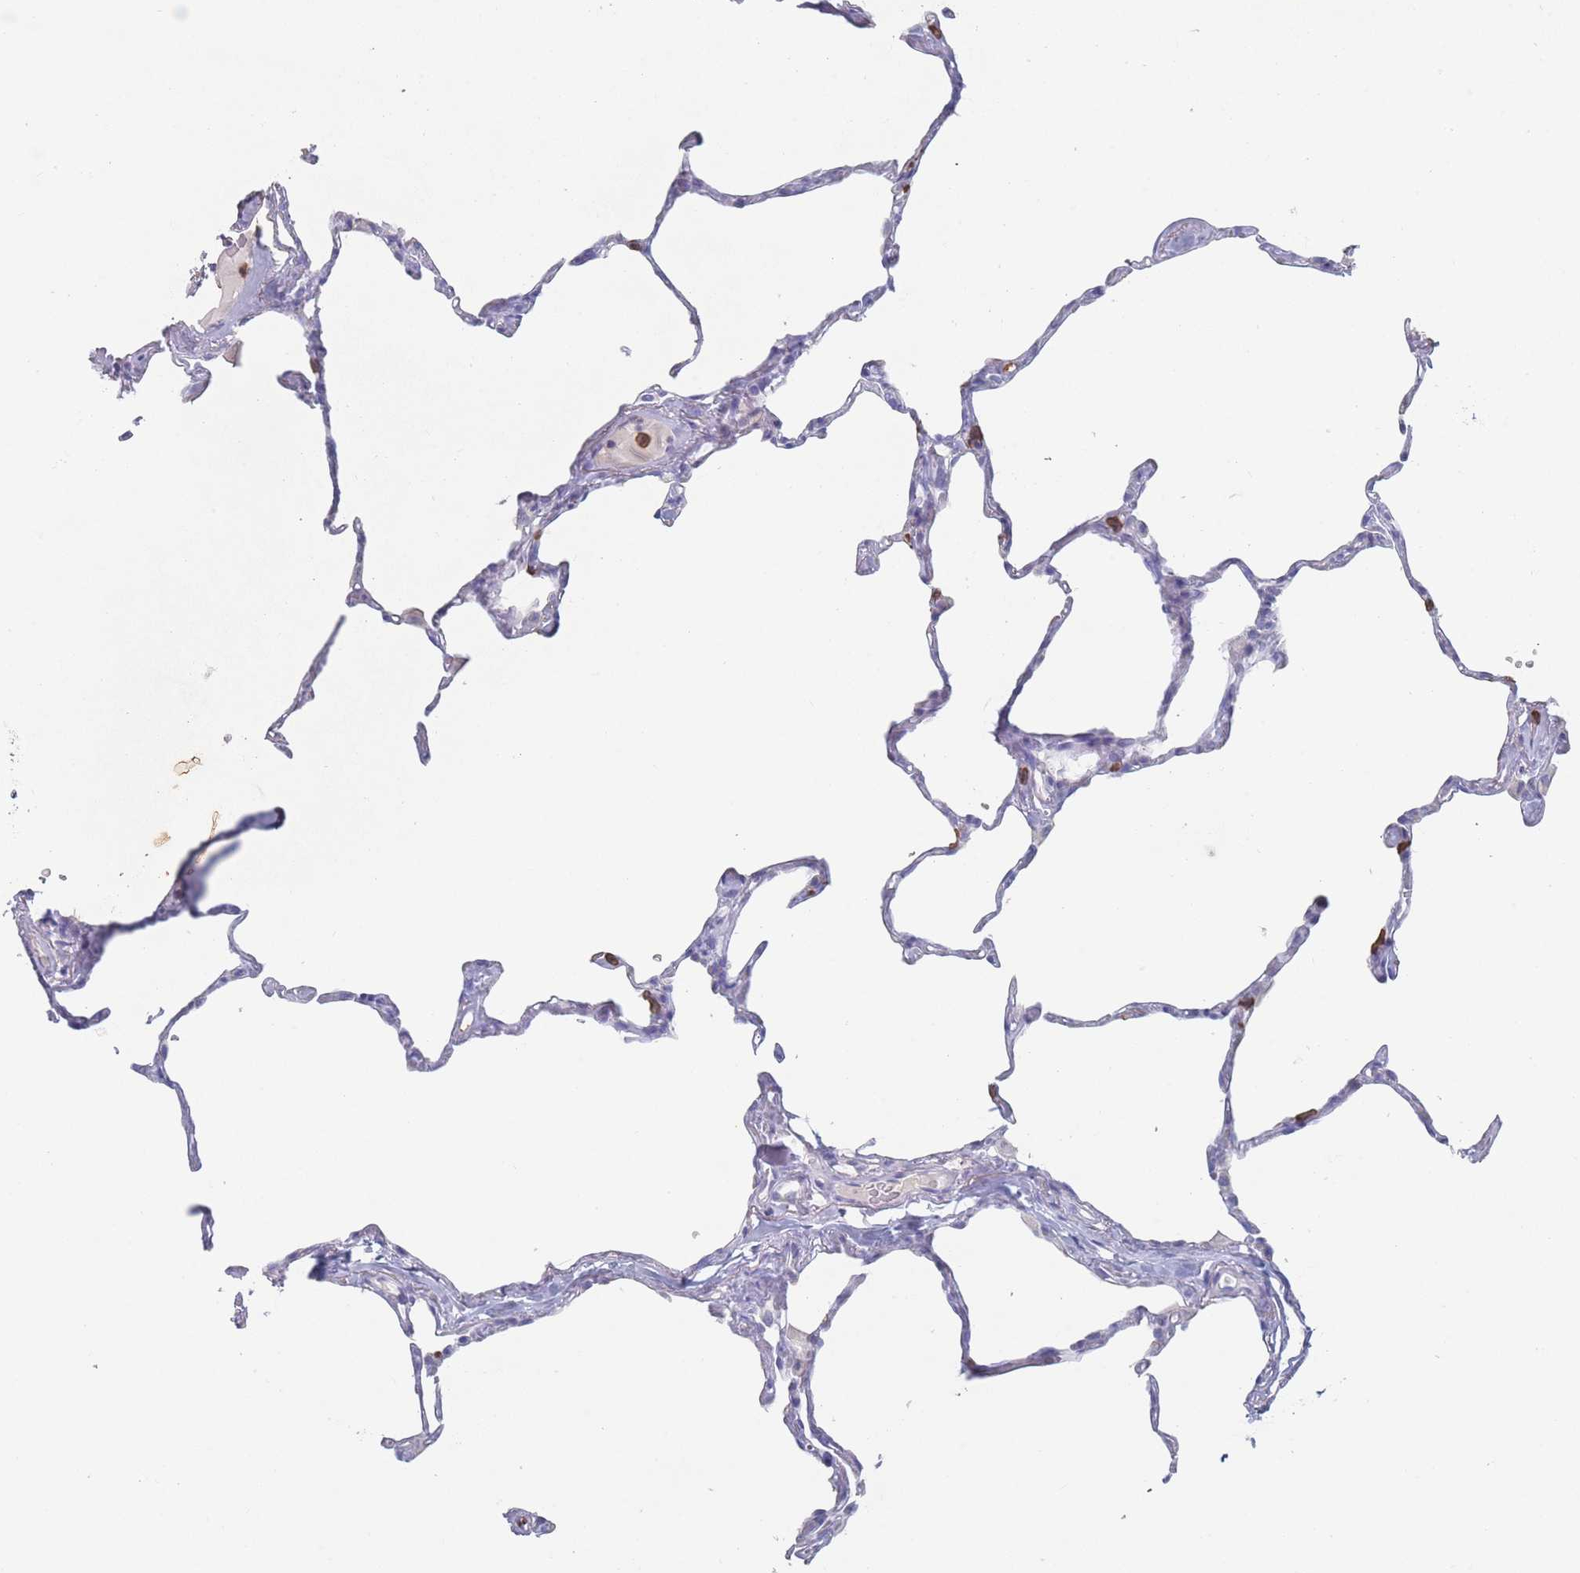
{"staining": {"intensity": "negative", "quantity": "none", "location": "none"}, "tissue": "lung", "cell_type": "Alveolar cells", "image_type": "normal", "snomed": [{"axis": "morphology", "description": "Normal tissue, NOS"}, {"axis": "topography", "description": "Lung"}], "caption": "Immunohistochemistry (IHC) micrograph of unremarkable lung: lung stained with DAB displays no significant protein positivity in alveolar cells. (Stains: DAB (3,3'-diaminobenzidine) immunohistochemistry (IHC) with hematoxylin counter stain, Microscopy: brightfield microscopy at high magnification).", "gene": "ATP1A3", "patient": {"sex": "male", "age": 65}}